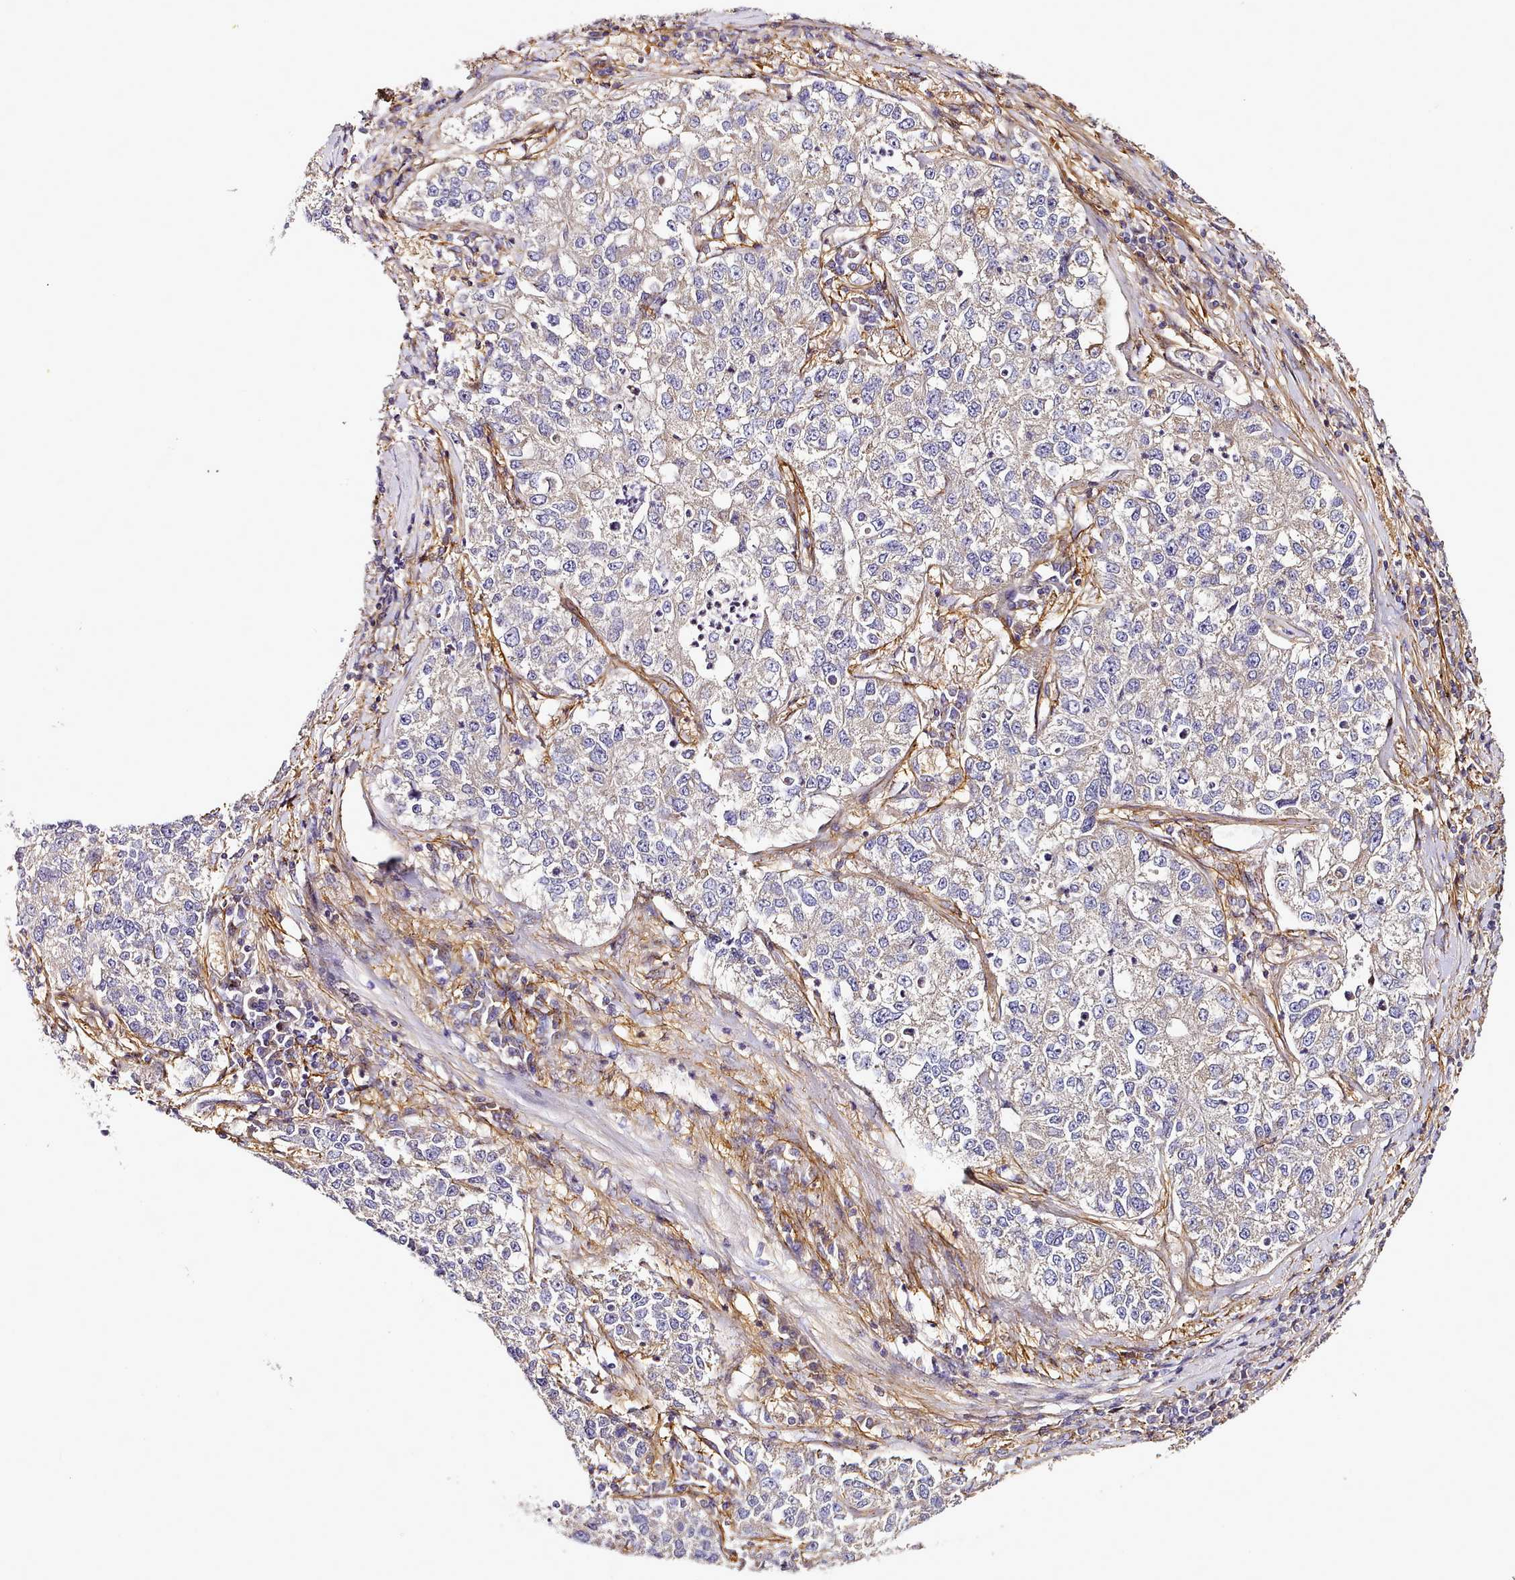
{"staining": {"intensity": "weak", "quantity": "<25%", "location": "cytoplasmic/membranous"}, "tissue": "lung cancer", "cell_type": "Tumor cells", "image_type": "cancer", "snomed": [{"axis": "morphology", "description": "Adenocarcinoma, NOS"}, {"axis": "topography", "description": "Lung"}], "caption": "A histopathology image of lung cancer stained for a protein shows no brown staining in tumor cells.", "gene": "NBPF1", "patient": {"sex": "male", "age": 49}}